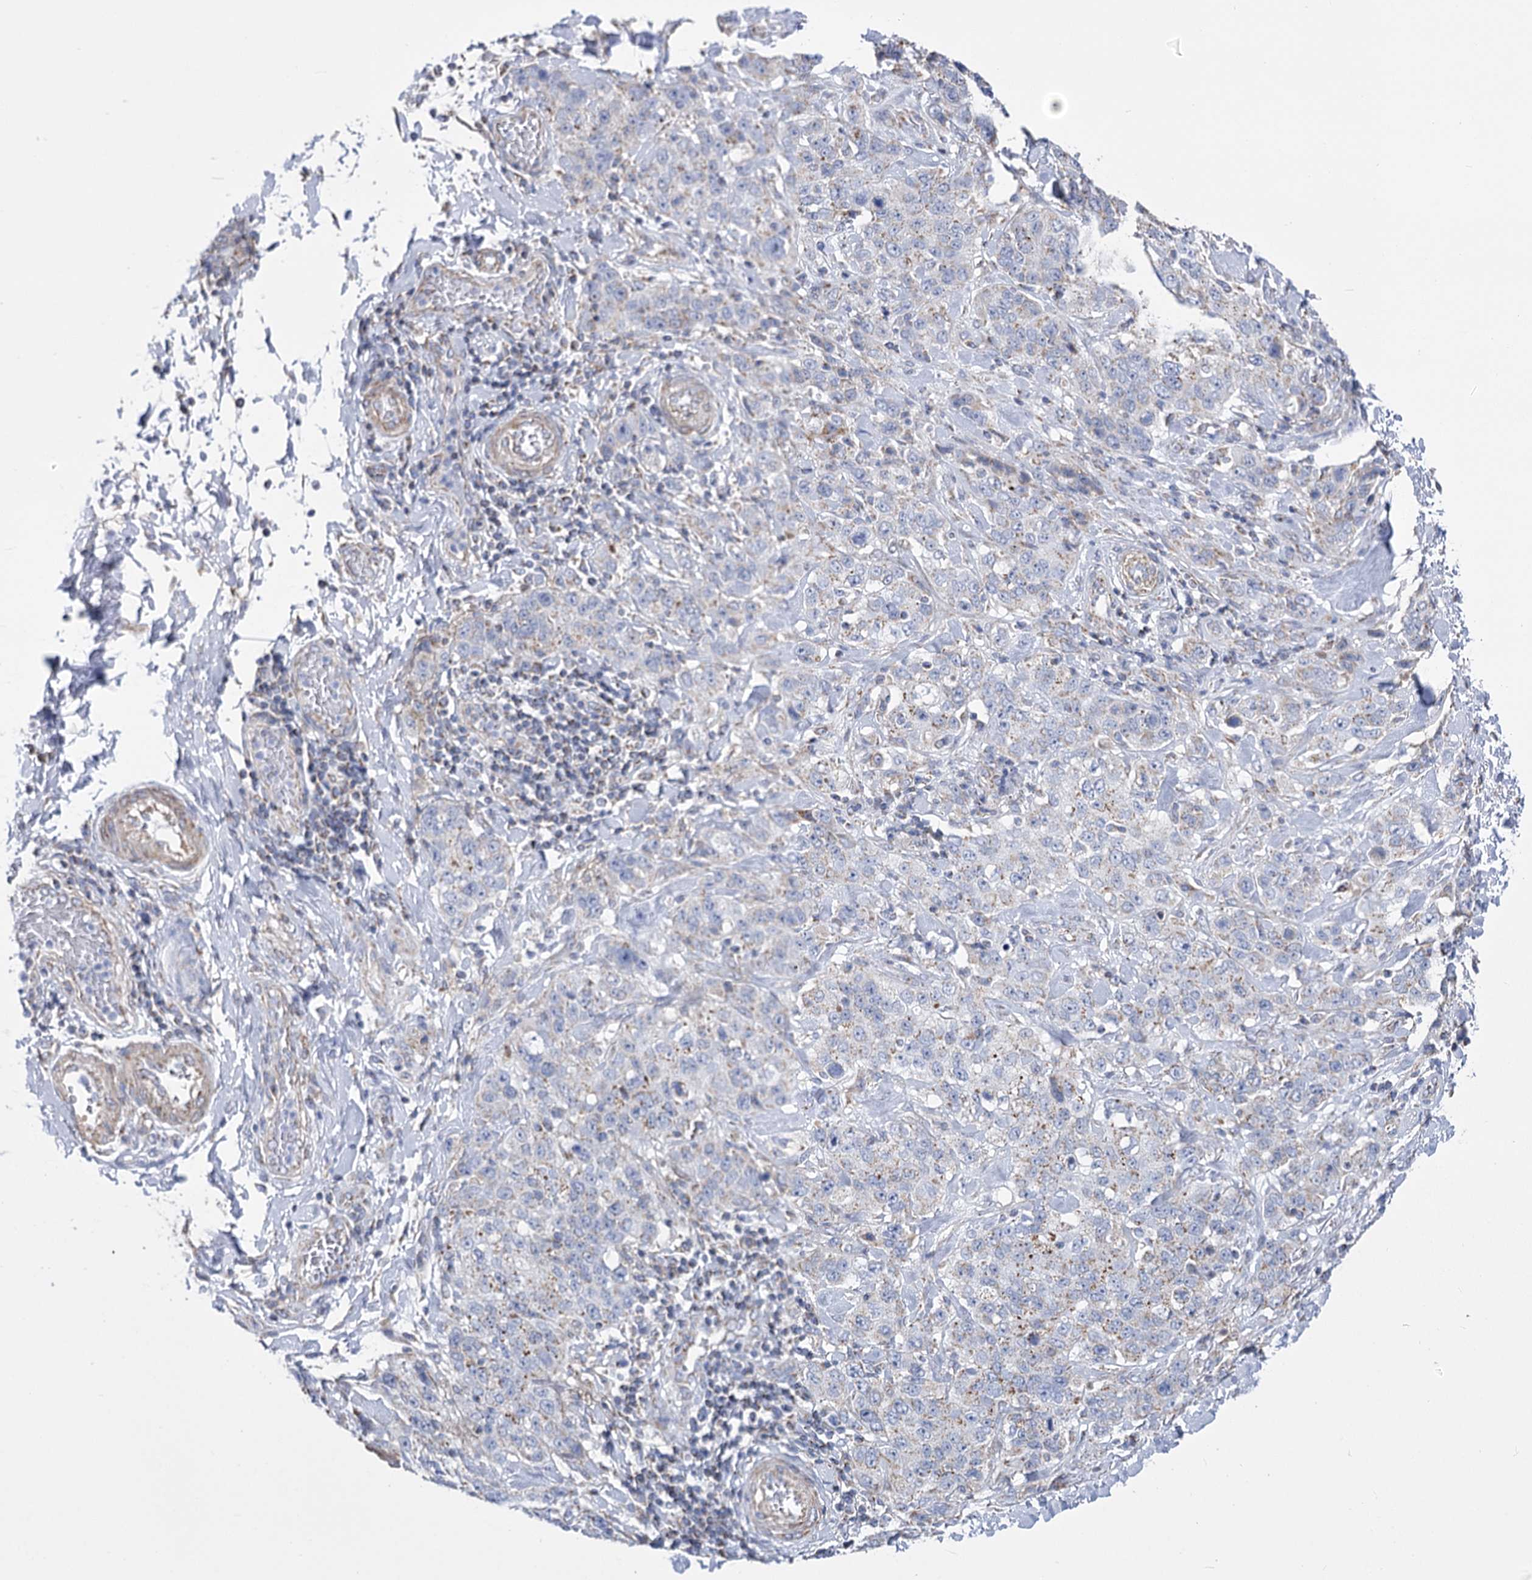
{"staining": {"intensity": "weak", "quantity": "25%-75%", "location": "cytoplasmic/membranous"}, "tissue": "stomach cancer", "cell_type": "Tumor cells", "image_type": "cancer", "snomed": [{"axis": "morphology", "description": "Adenocarcinoma, NOS"}, {"axis": "topography", "description": "Stomach"}], "caption": "Stomach cancer (adenocarcinoma) stained with a brown dye shows weak cytoplasmic/membranous positive staining in about 25%-75% of tumor cells.", "gene": "PDHB", "patient": {"sex": "male", "age": 48}}